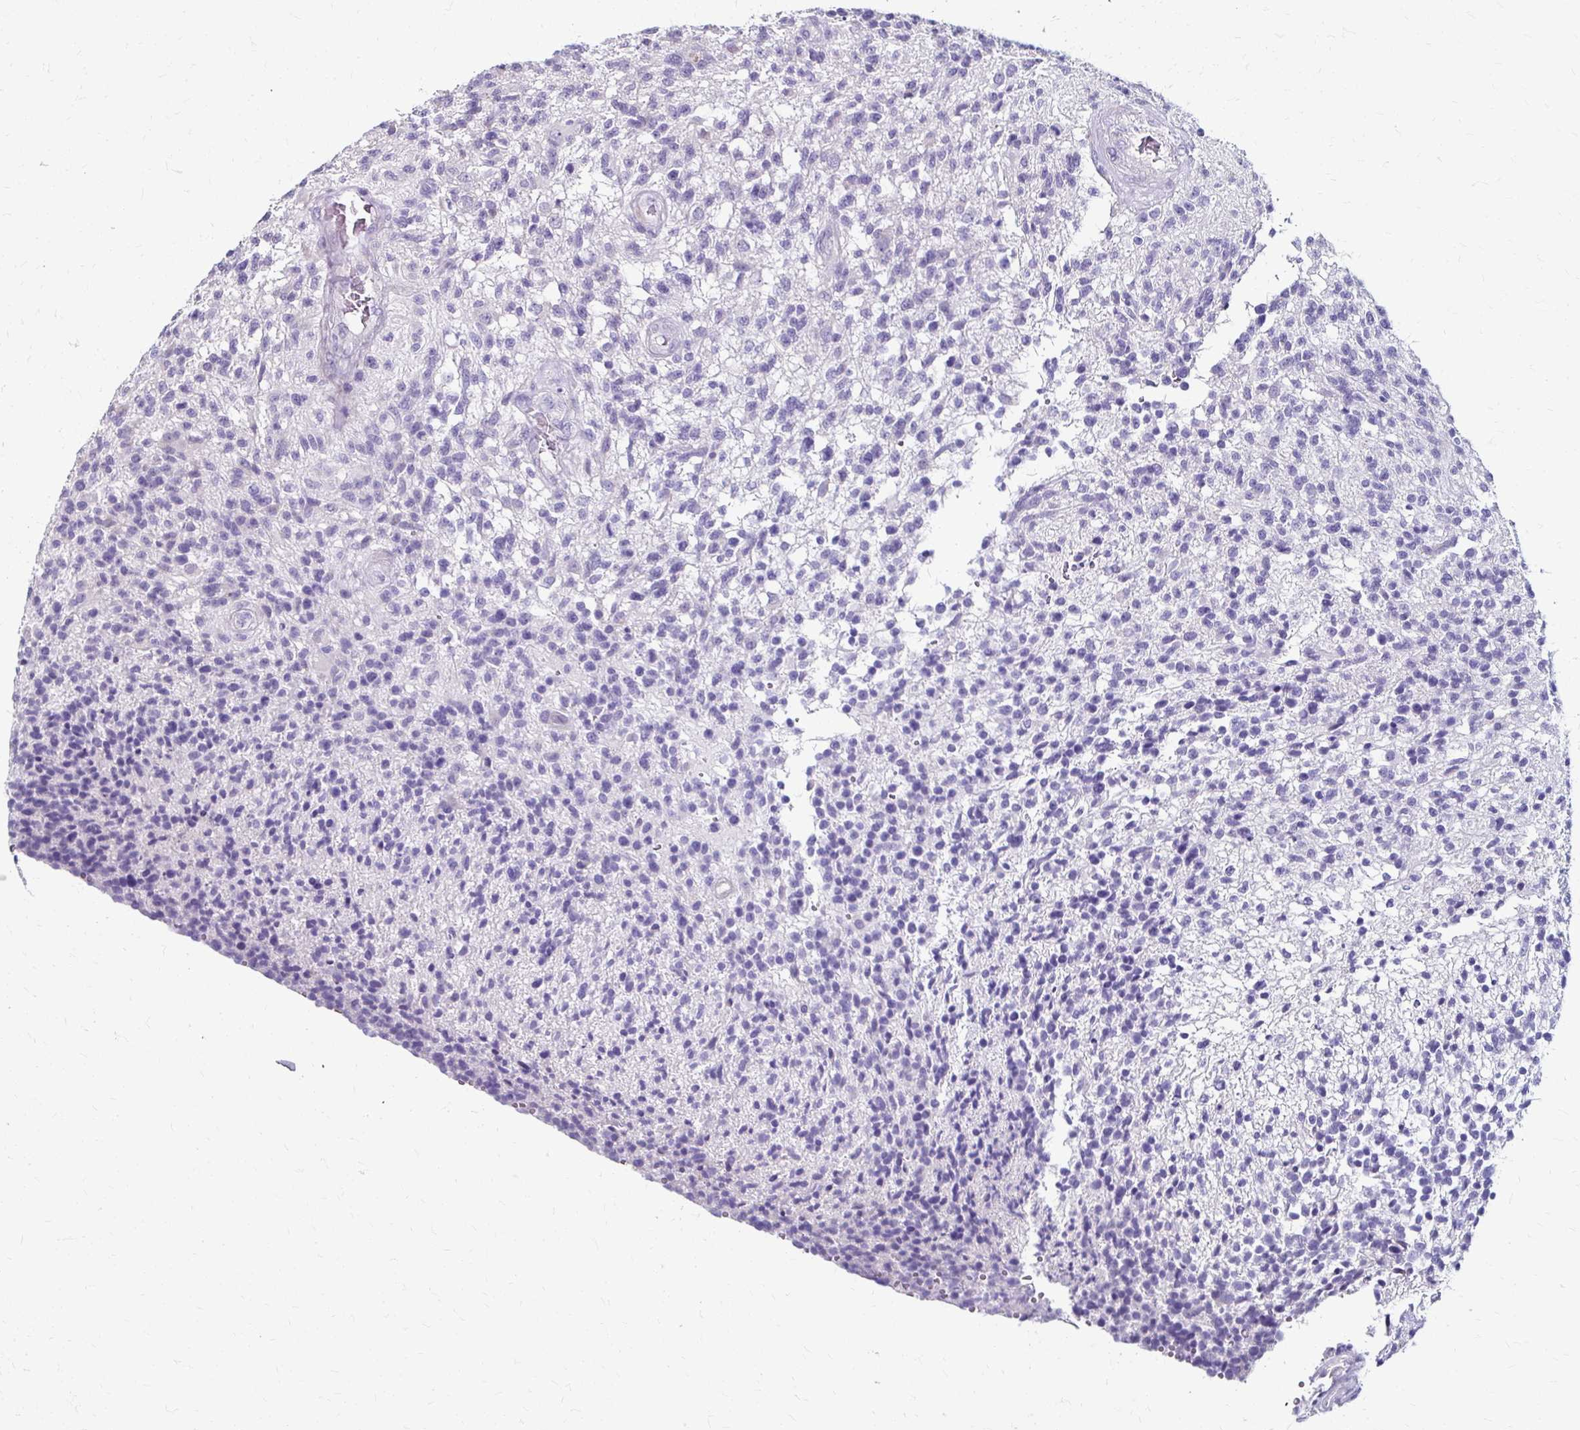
{"staining": {"intensity": "negative", "quantity": "none", "location": "none"}, "tissue": "glioma", "cell_type": "Tumor cells", "image_type": "cancer", "snomed": [{"axis": "morphology", "description": "Glioma, malignant, High grade"}, {"axis": "topography", "description": "Brain"}], "caption": "A histopathology image of human malignant high-grade glioma is negative for staining in tumor cells.", "gene": "ZNF555", "patient": {"sex": "male", "age": 56}}